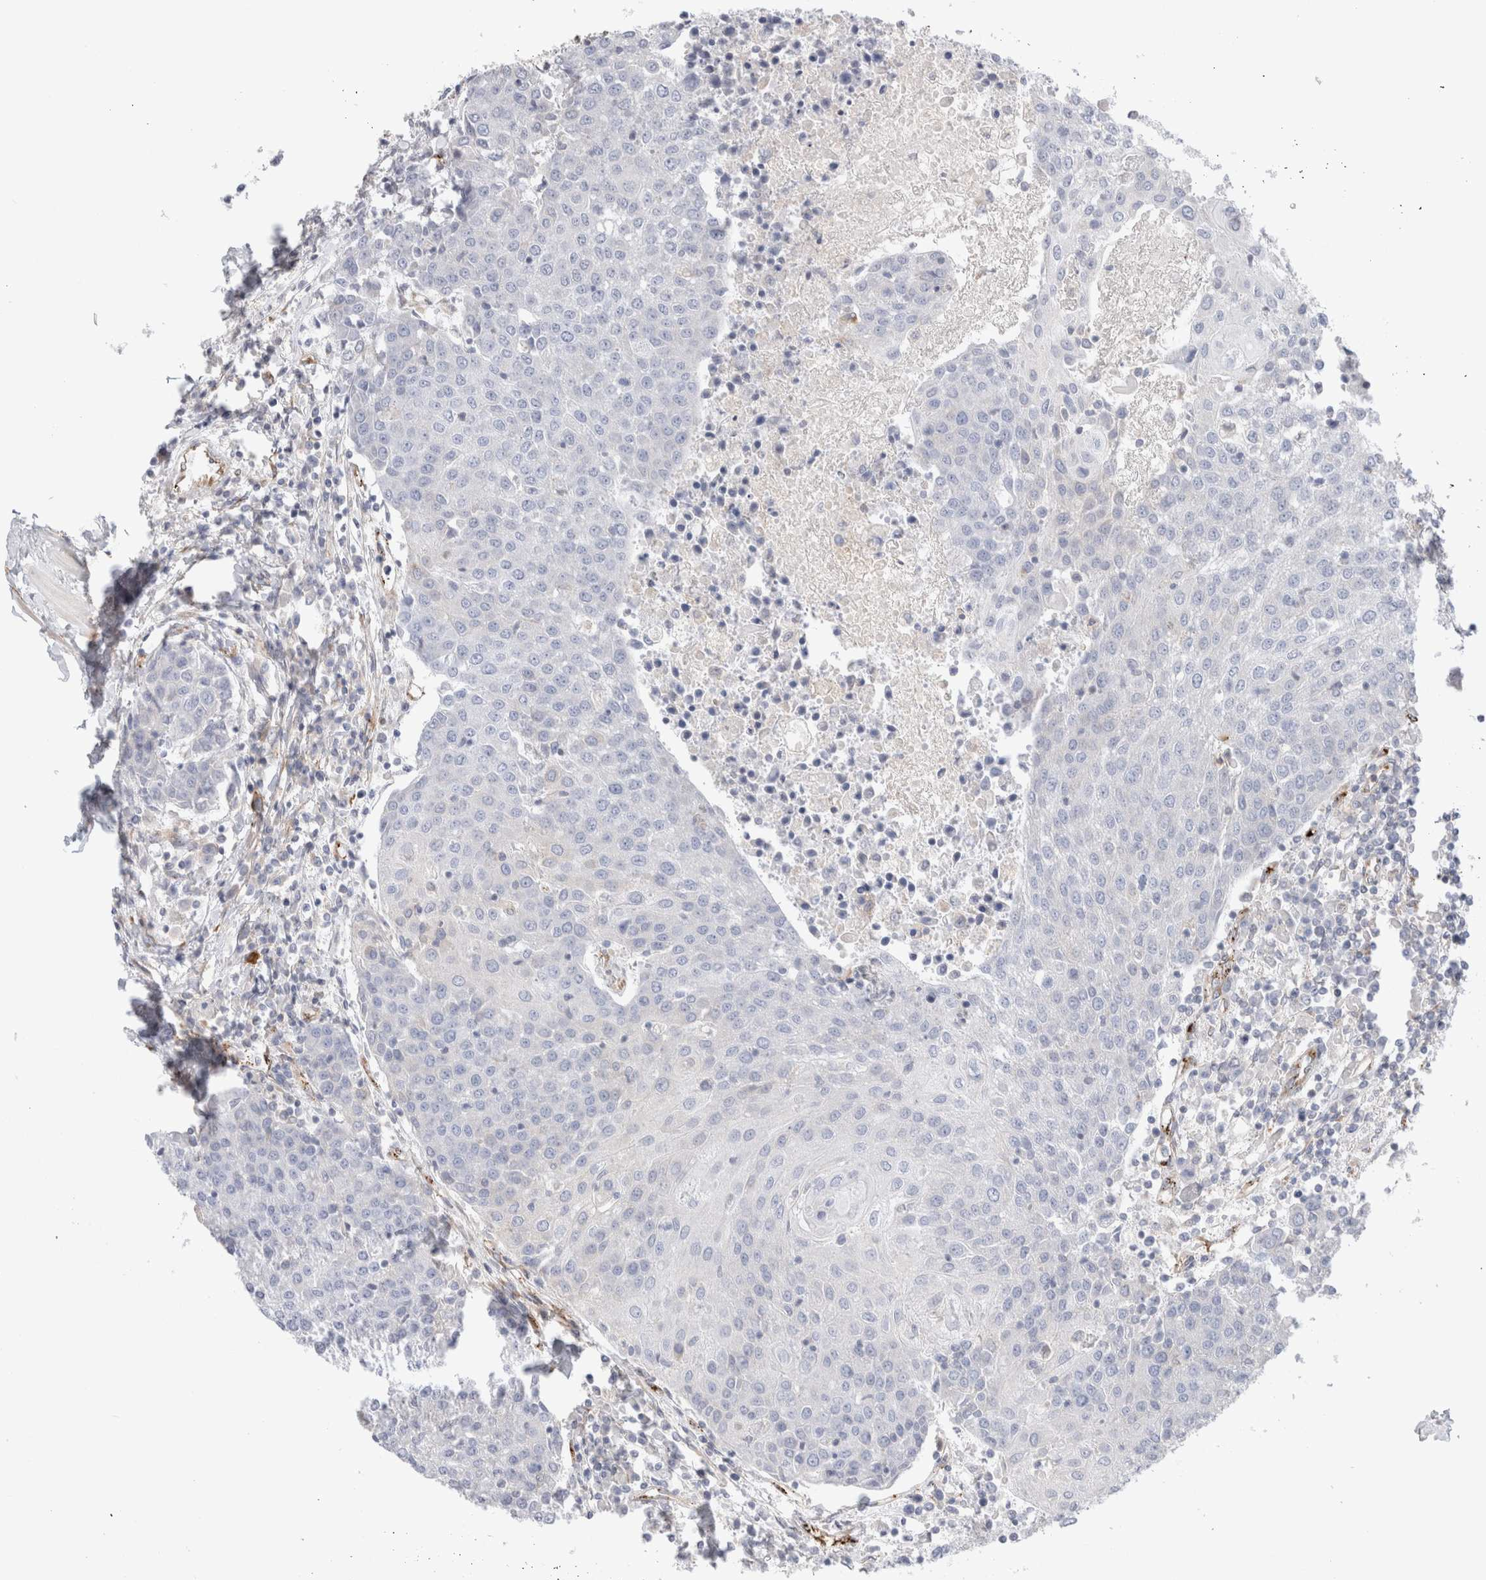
{"staining": {"intensity": "negative", "quantity": "none", "location": "none"}, "tissue": "urothelial cancer", "cell_type": "Tumor cells", "image_type": "cancer", "snomed": [{"axis": "morphology", "description": "Urothelial carcinoma, High grade"}, {"axis": "topography", "description": "Urinary bladder"}], "caption": "Immunohistochemistry (IHC) histopathology image of human urothelial cancer stained for a protein (brown), which demonstrates no staining in tumor cells.", "gene": "CNPY4", "patient": {"sex": "female", "age": 85}}